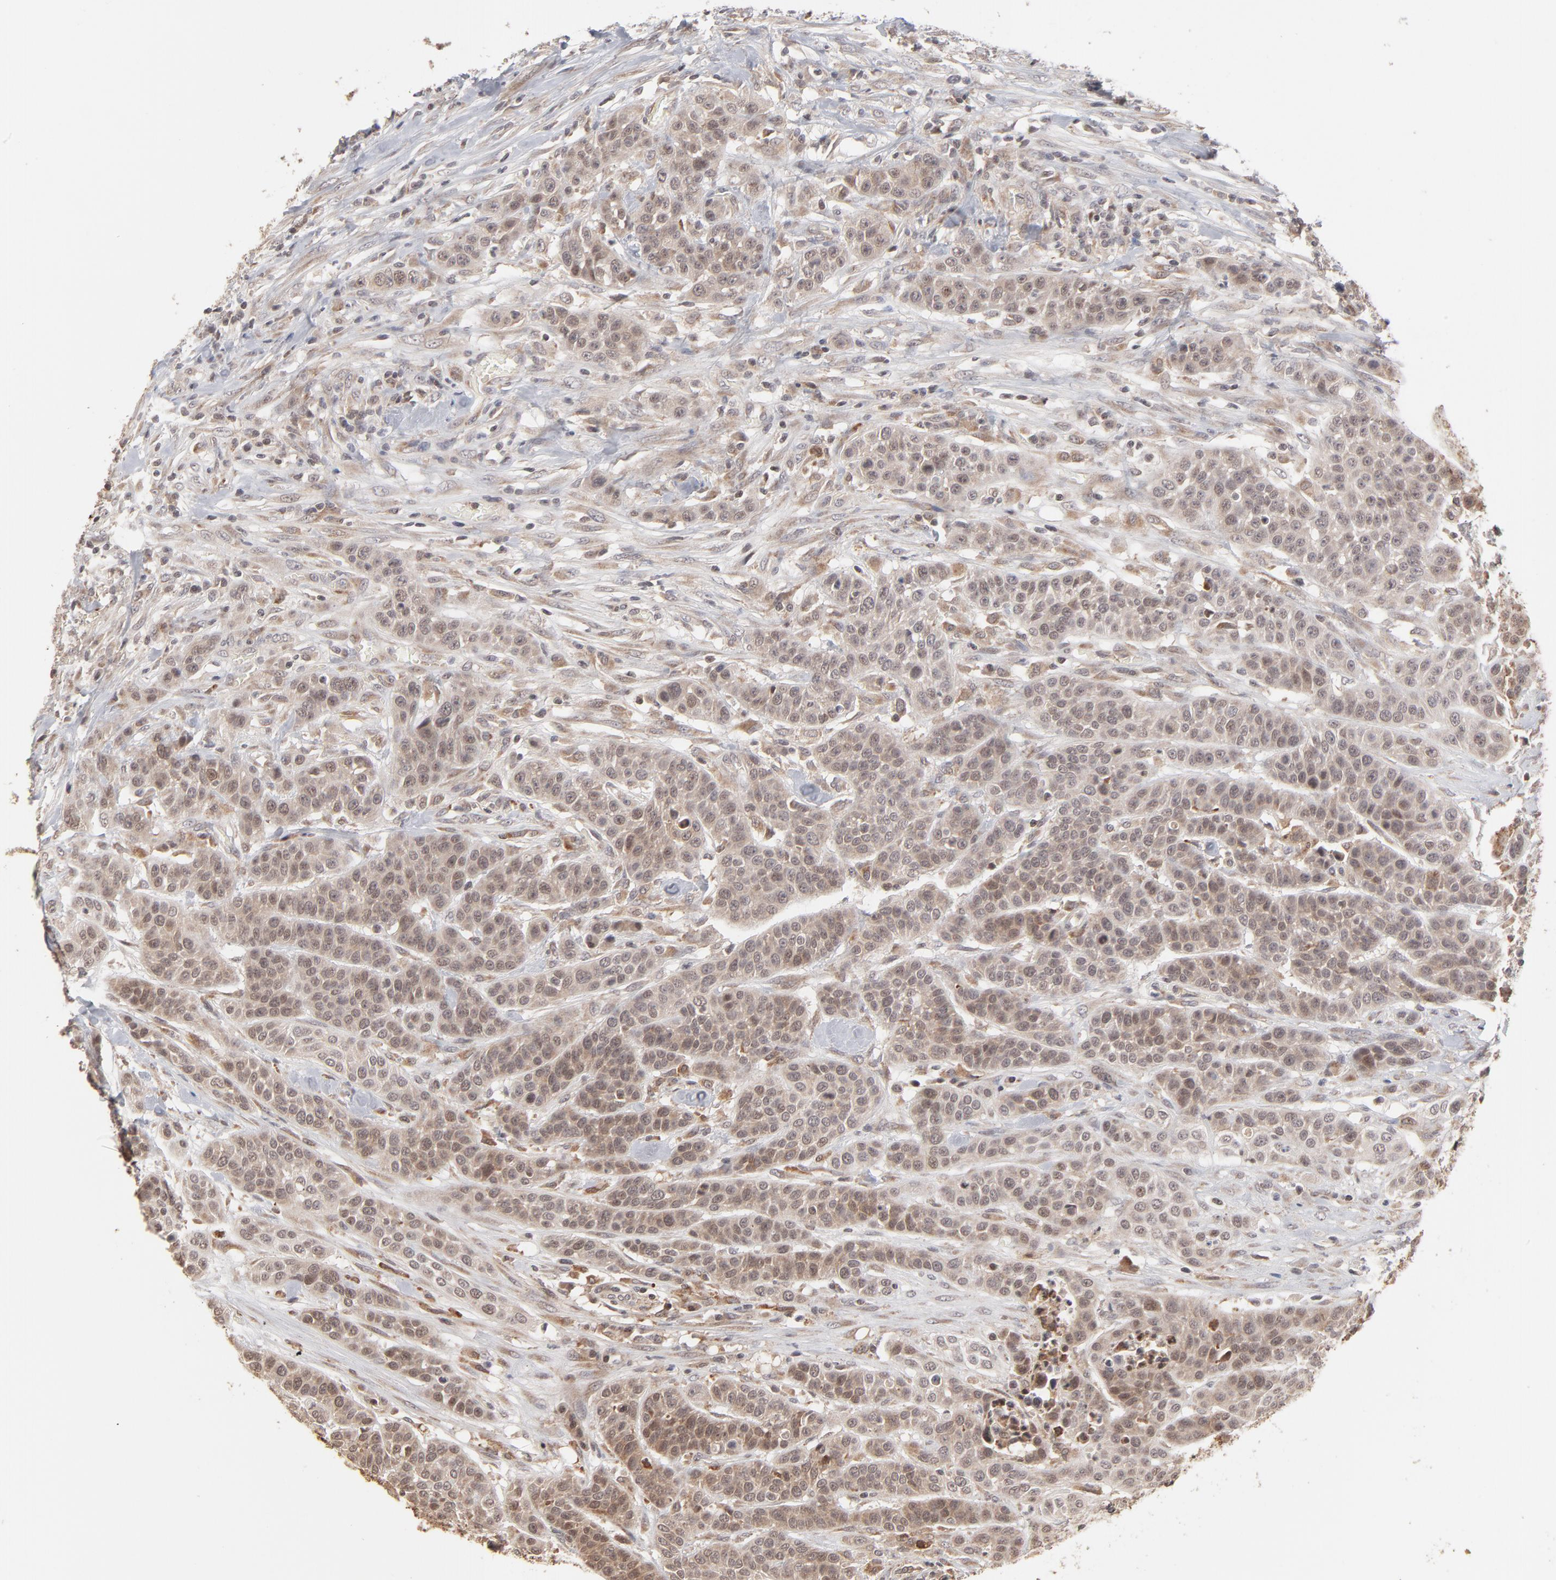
{"staining": {"intensity": "moderate", "quantity": ">75%", "location": "cytoplasmic/membranous,nuclear"}, "tissue": "urothelial cancer", "cell_type": "Tumor cells", "image_type": "cancer", "snomed": [{"axis": "morphology", "description": "Urothelial carcinoma, High grade"}, {"axis": "topography", "description": "Urinary bladder"}], "caption": "Immunohistochemistry photomicrograph of urothelial carcinoma (high-grade) stained for a protein (brown), which displays medium levels of moderate cytoplasmic/membranous and nuclear positivity in about >75% of tumor cells.", "gene": "ARIH1", "patient": {"sex": "male", "age": 74}}